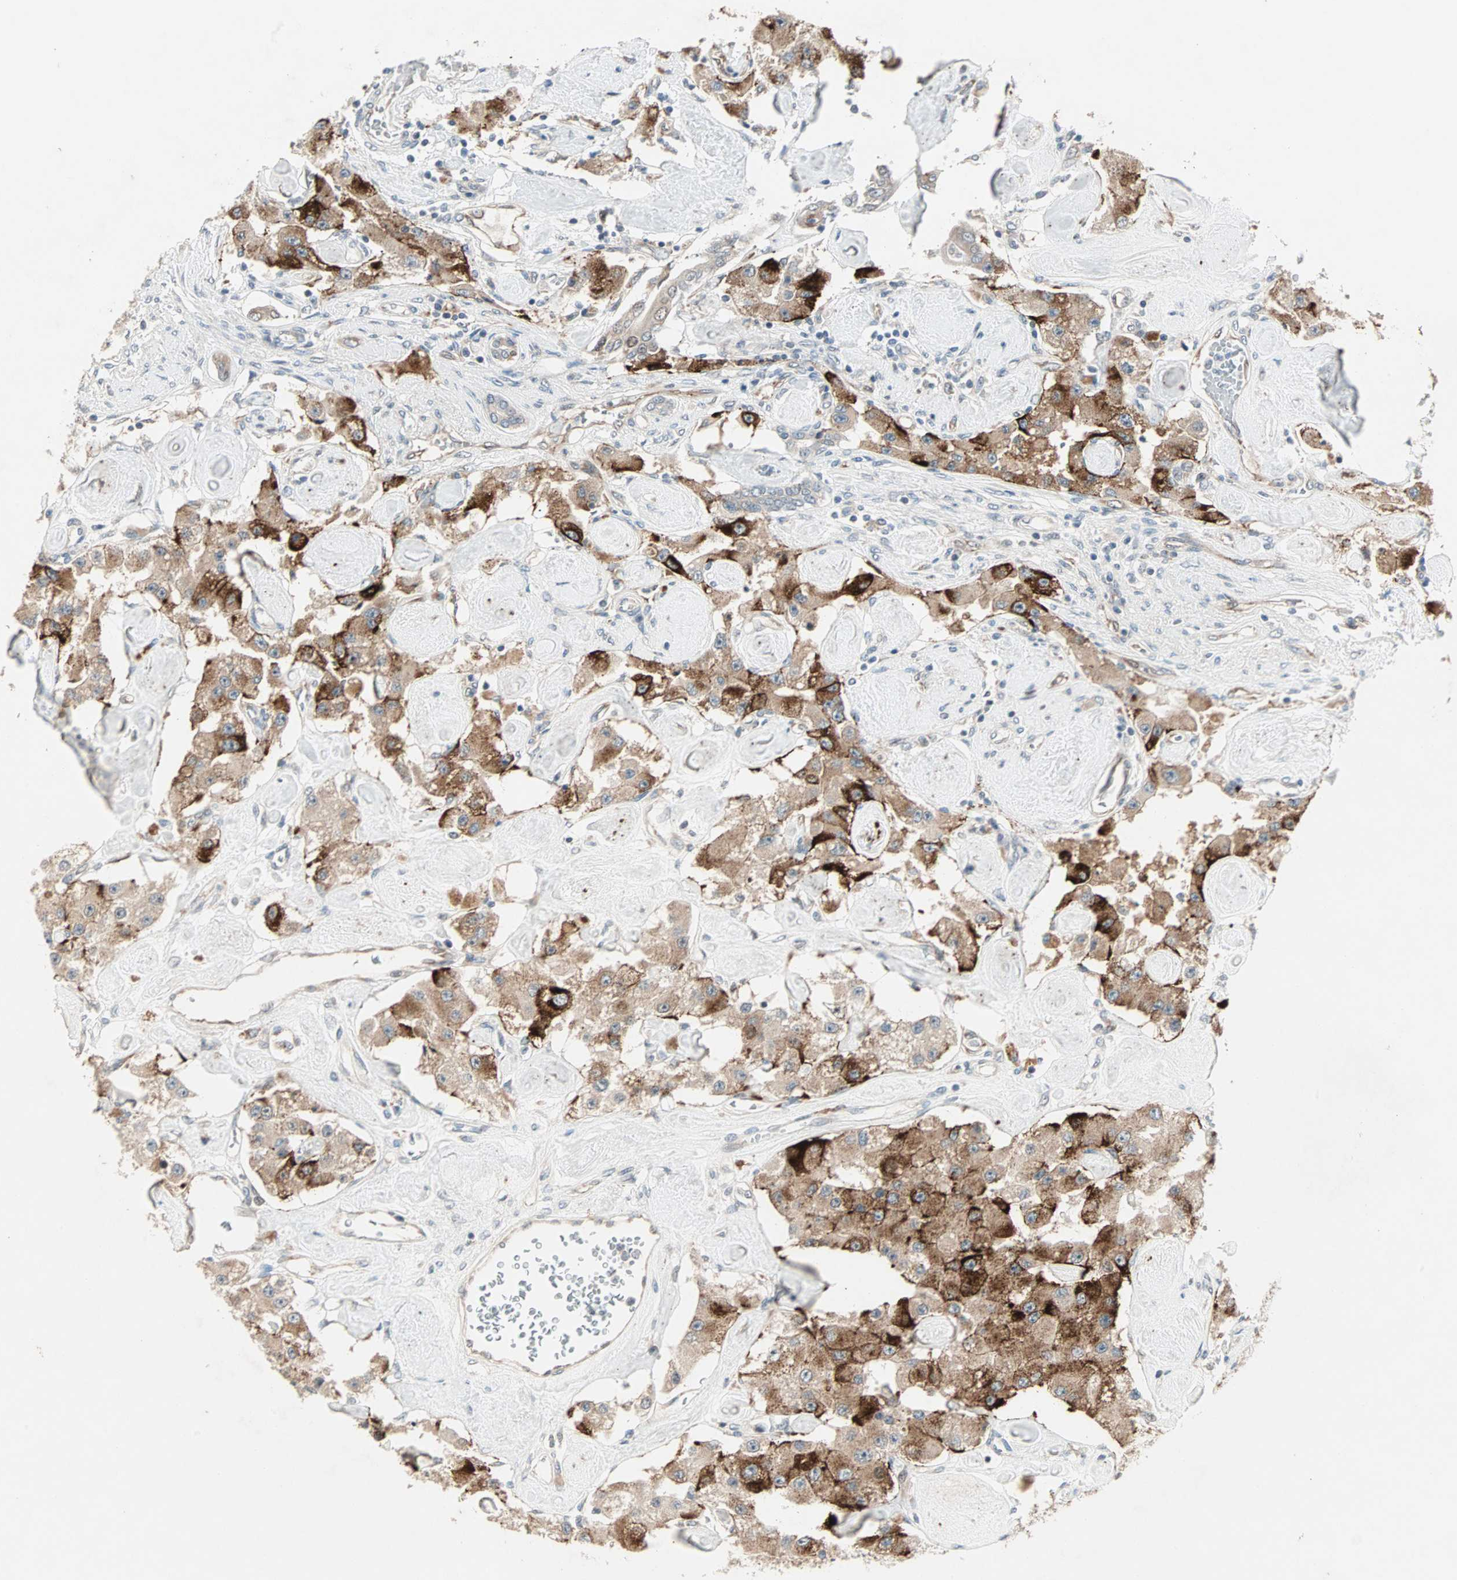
{"staining": {"intensity": "strong", "quantity": ">75%", "location": "cytoplasmic/membranous"}, "tissue": "carcinoid", "cell_type": "Tumor cells", "image_type": "cancer", "snomed": [{"axis": "morphology", "description": "Carcinoid, malignant, NOS"}, {"axis": "topography", "description": "Pancreas"}], "caption": "The histopathology image shows immunohistochemical staining of carcinoid. There is strong cytoplasmic/membranous staining is present in about >75% of tumor cells. (Stains: DAB in brown, nuclei in blue, Microscopy: brightfield microscopy at high magnification).", "gene": "ZNF37A", "patient": {"sex": "male", "age": 41}}